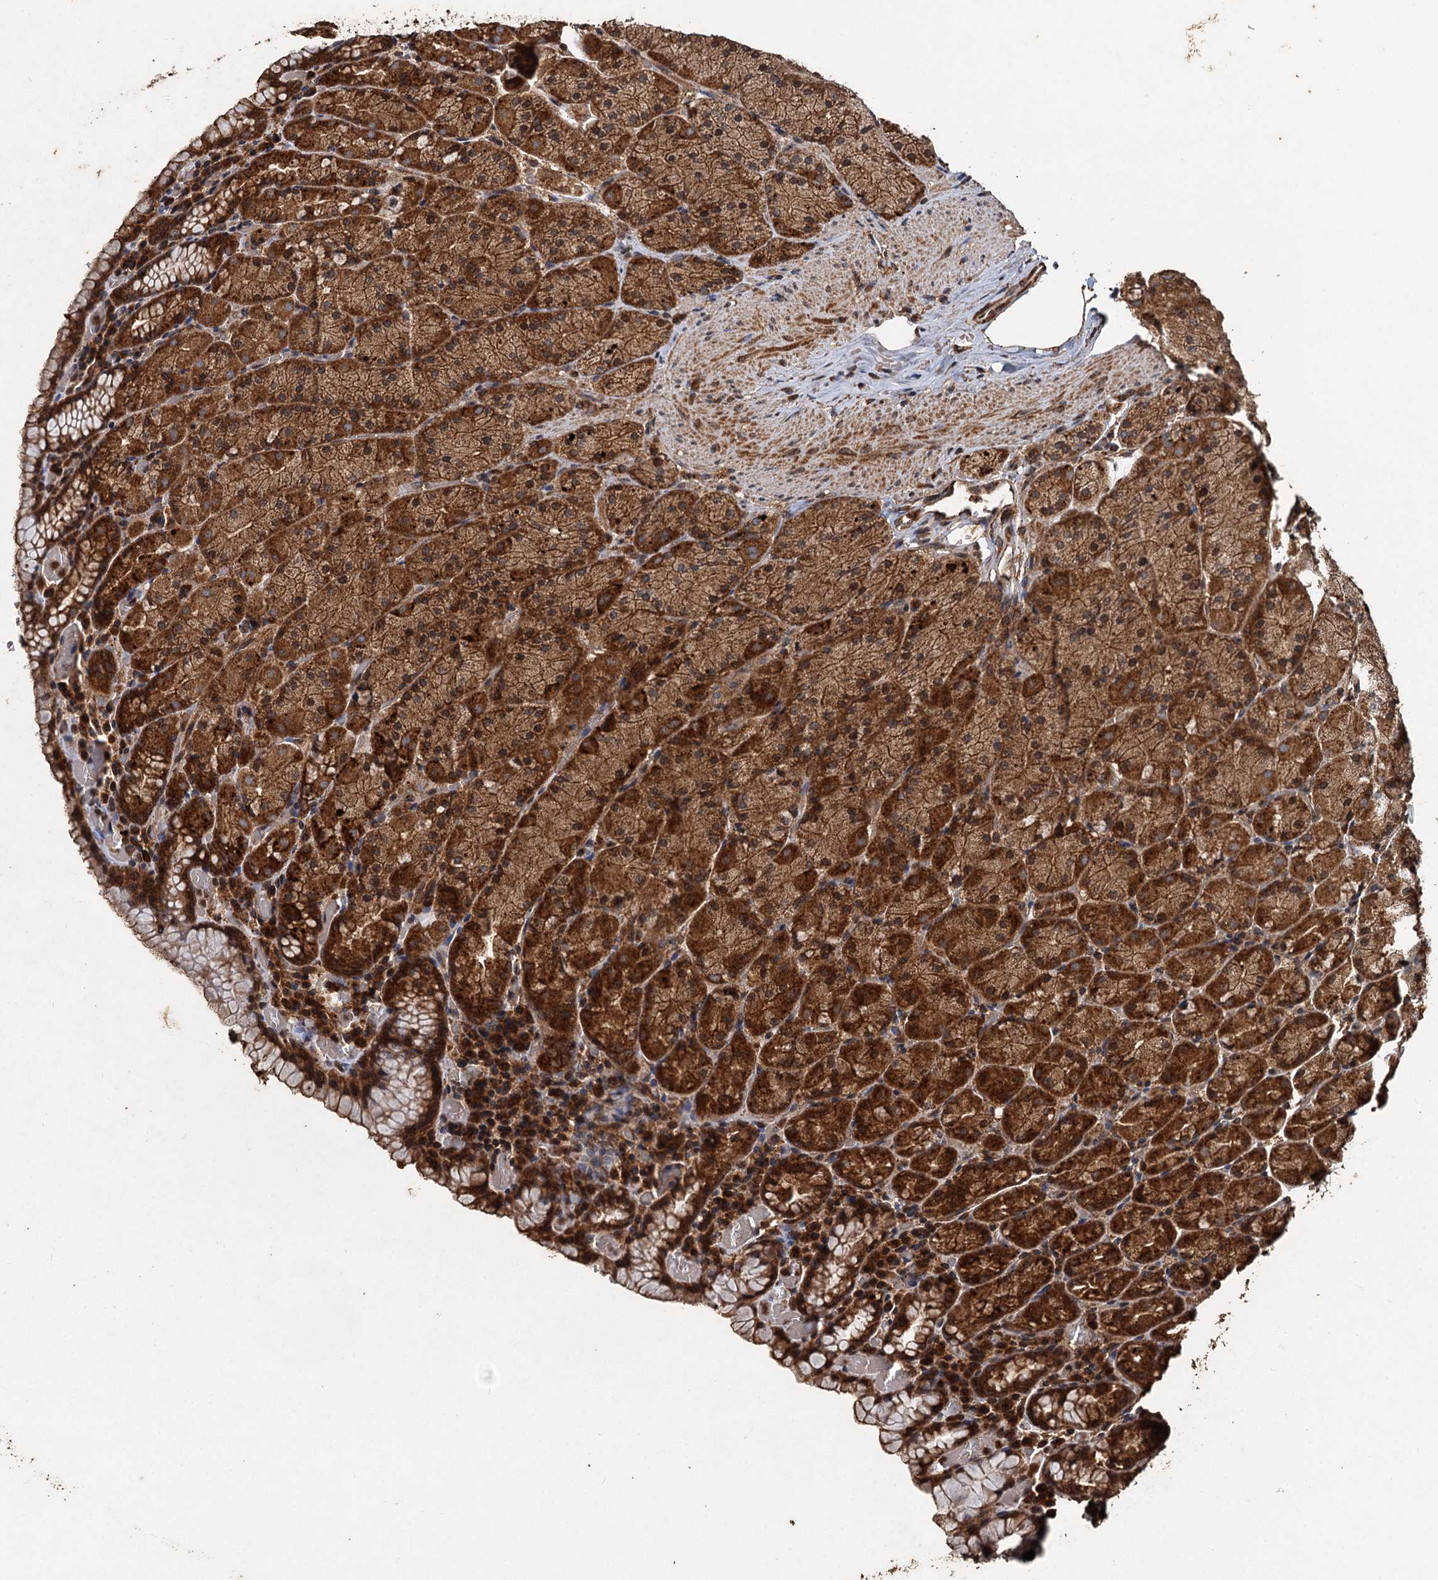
{"staining": {"intensity": "strong", "quantity": ">75%", "location": "cytoplasmic/membranous"}, "tissue": "stomach", "cell_type": "Glandular cells", "image_type": "normal", "snomed": [{"axis": "morphology", "description": "Normal tissue, NOS"}, {"axis": "topography", "description": "Stomach, upper"}, {"axis": "topography", "description": "Stomach, lower"}], "caption": "Immunohistochemical staining of unremarkable human stomach shows high levels of strong cytoplasmic/membranous expression in approximately >75% of glandular cells. (DAB (3,3'-diaminobenzidine) IHC with brightfield microscopy, high magnification).", "gene": "NOTCH2NLA", "patient": {"sex": "male", "age": 80}}